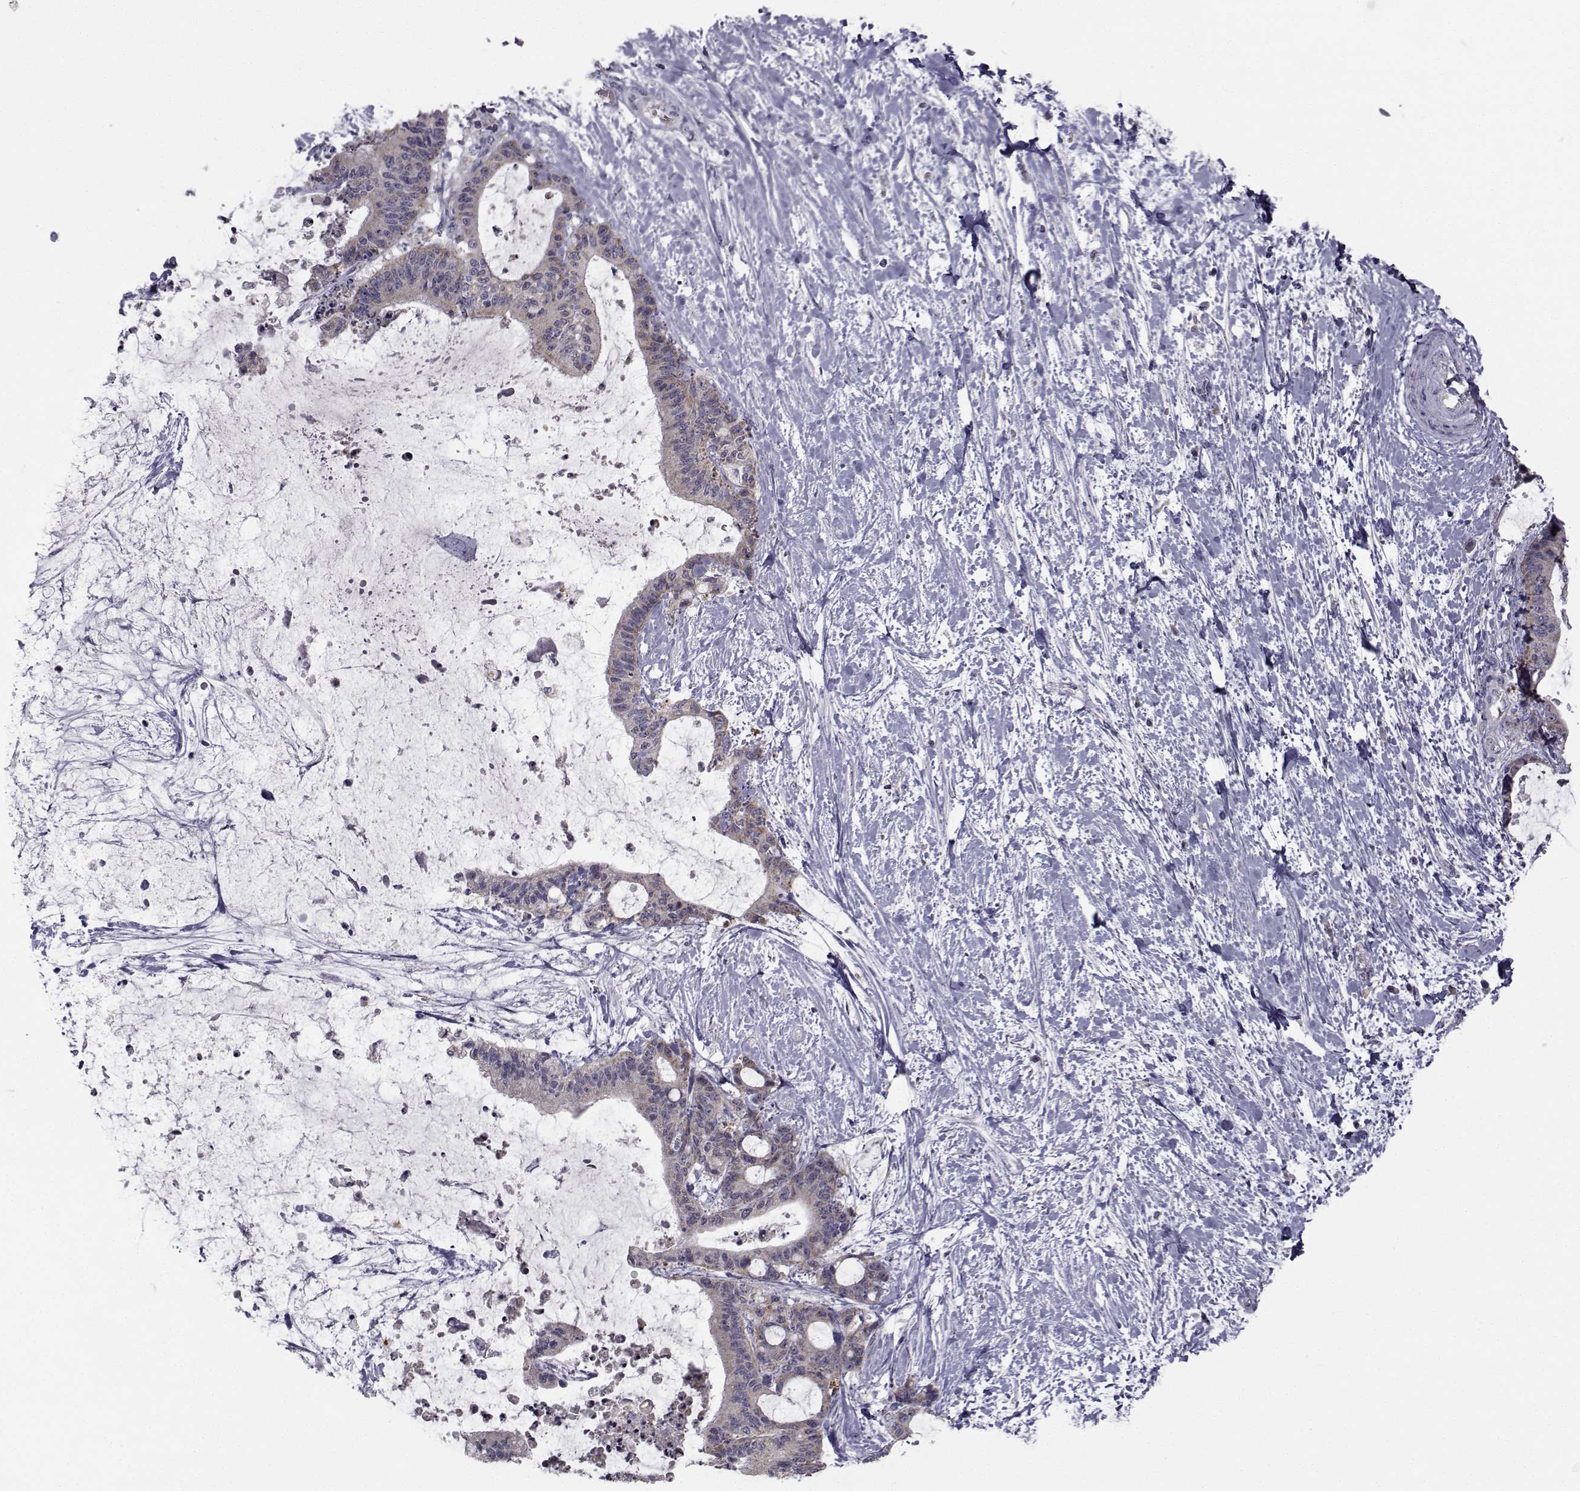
{"staining": {"intensity": "negative", "quantity": "none", "location": "none"}, "tissue": "liver cancer", "cell_type": "Tumor cells", "image_type": "cancer", "snomed": [{"axis": "morphology", "description": "Cholangiocarcinoma"}, {"axis": "topography", "description": "Liver"}], "caption": "Tumor cells show no significant protein positivity in liver cholangiocarcinoma. (Stains: DAB (3,3'-diaminobenzidine) IHC with hematoxylin counter stain, Microscopy: brightfield microscopy at high magnification).", "gene": "ANGPT1", "patient": {"sex": "female", "age": 73}}